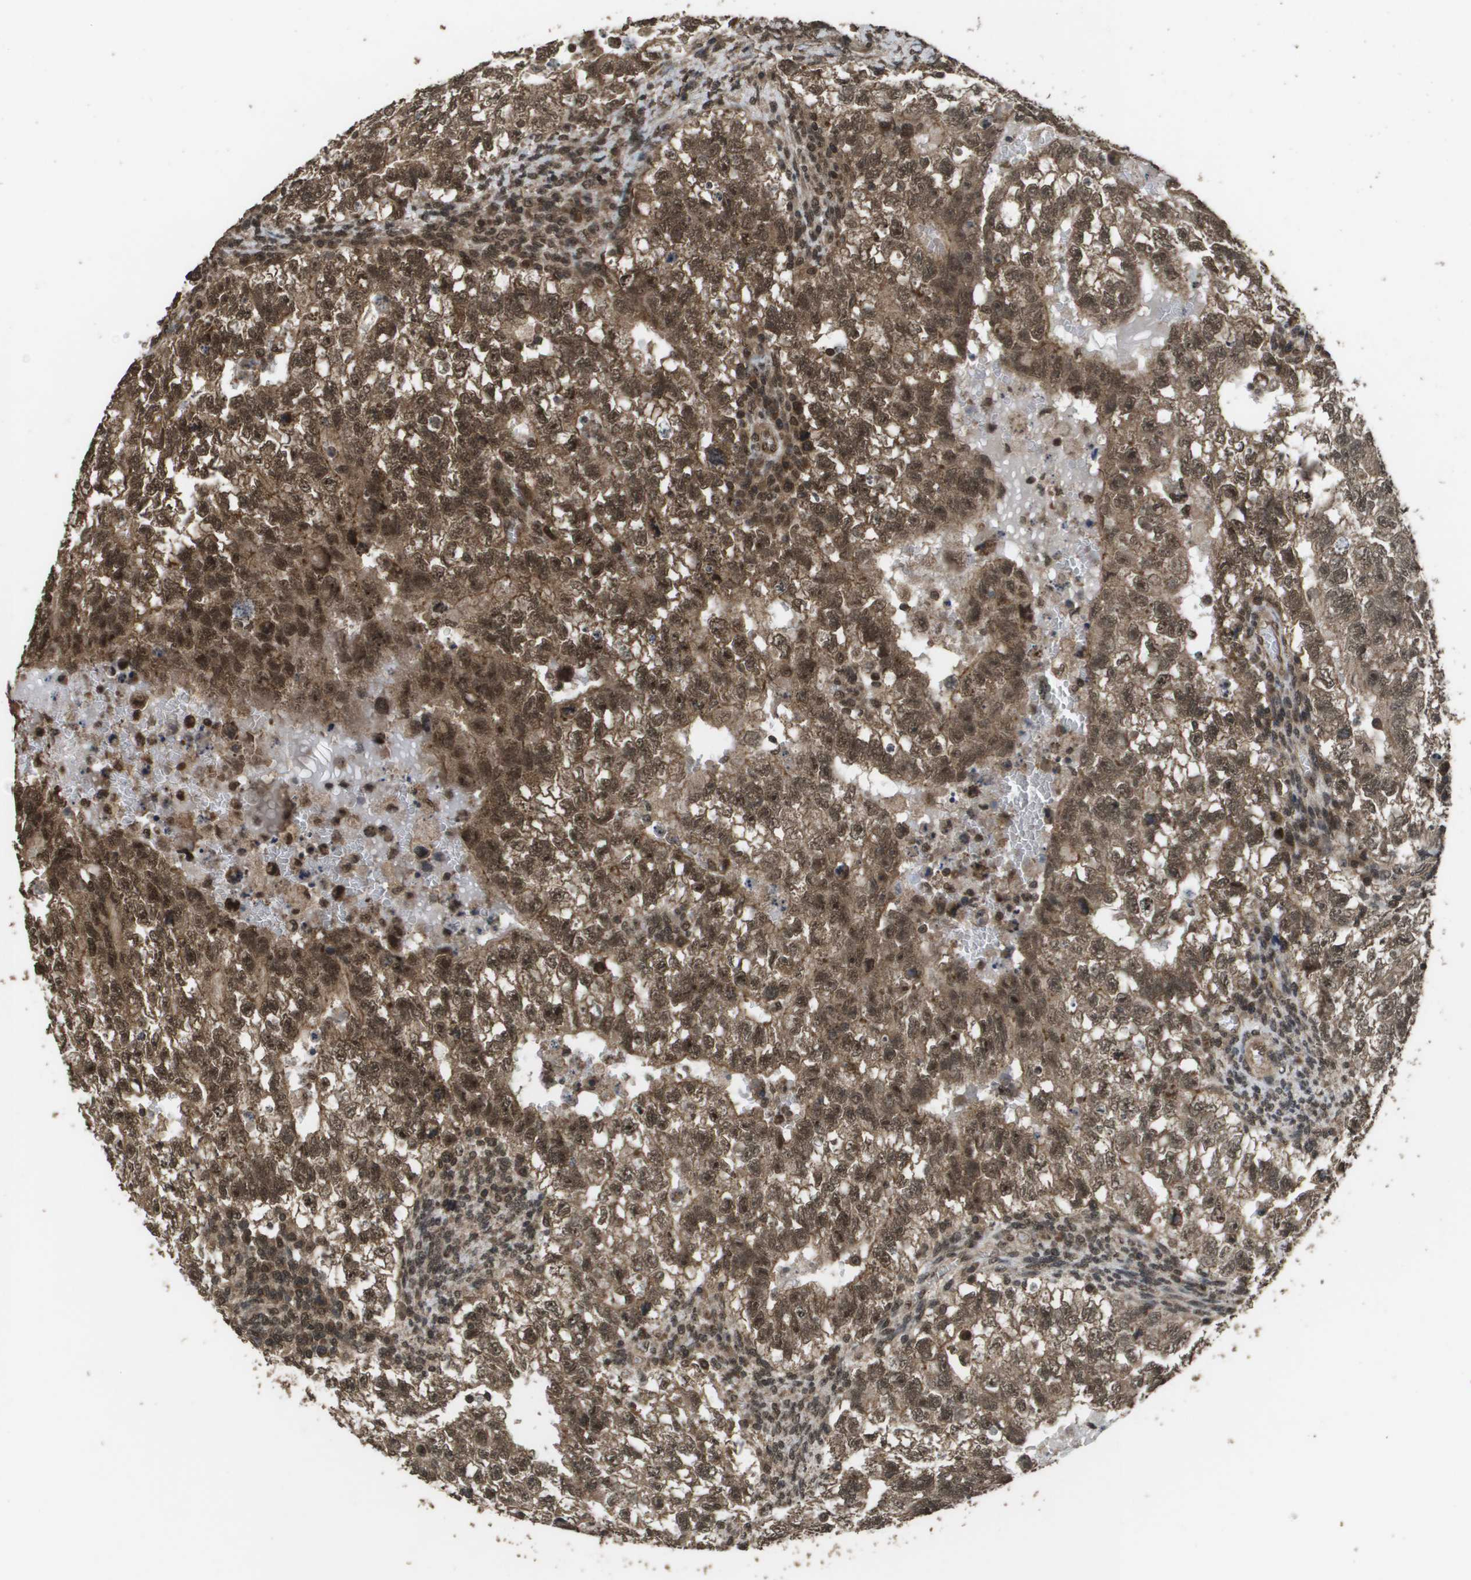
{"staining": {"intensity": "moderate", "quantity": ">75%", "location": "cytoplasmic/membranous,nuclear"}, "tissue": "testis cancer", "cell_type": "Tumor cells", "image_type": "cancer", "snomed": [{"axis": "morphology", "description": "Seminoma, NOS"}, {"axis": "morphology", "description": "Carcinoma, Embryonal, NOS"}, {"axis": "topography", "description": "Testis"}], "caption": "Immunohistochemical staining of human testis cancer (embryonal carcinoma) demonstrates moderate cytoplasmic/membranous and nuclear protein positivity in approximately >75% of tumor cells.", "gene": "AXIN2", "patient": {"sex": "male", "age": 38}}